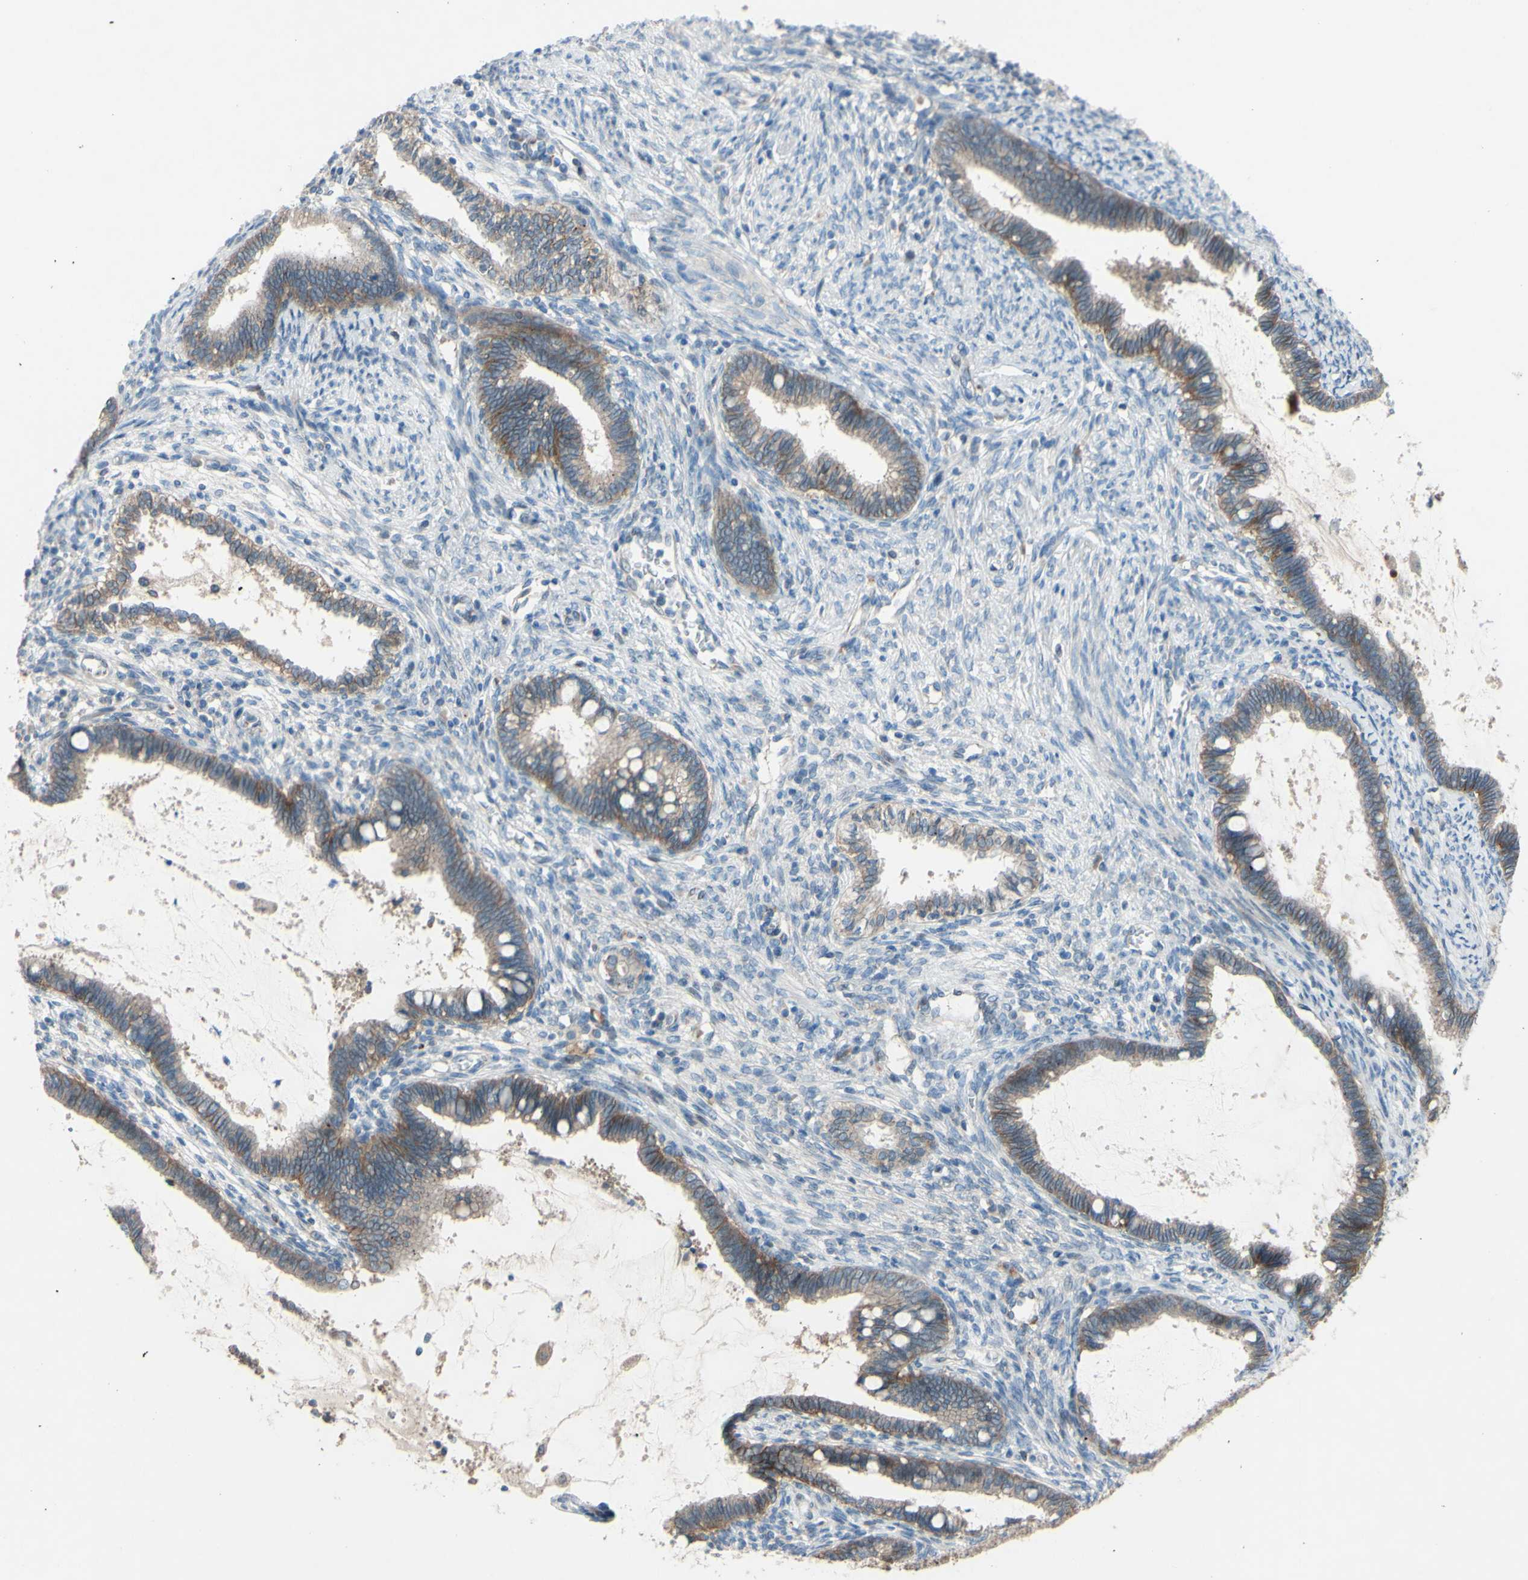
{"staining": {"intensity": "moderate", "quantity": ">75%", "location": "cytoplasmic/membranous"}, "tissue": "cervical cancer", "cell_type": "Tumor cells", "image_type": "cancer", "snomed": [{"axis": "morphology", "description": "Adenocarcinoma, NOS"}, {"axis": "topography", "description": "Cervix"}], "caption": "Immunohistochemistry (IHC) of cervical adenocarcinoma reveals medium levels of moderate cytoplasmic/membranous expression in approximately >75% of tumor cells.", "gene": "CDCP1", "patient": {"sex": "female", "age": 44}}